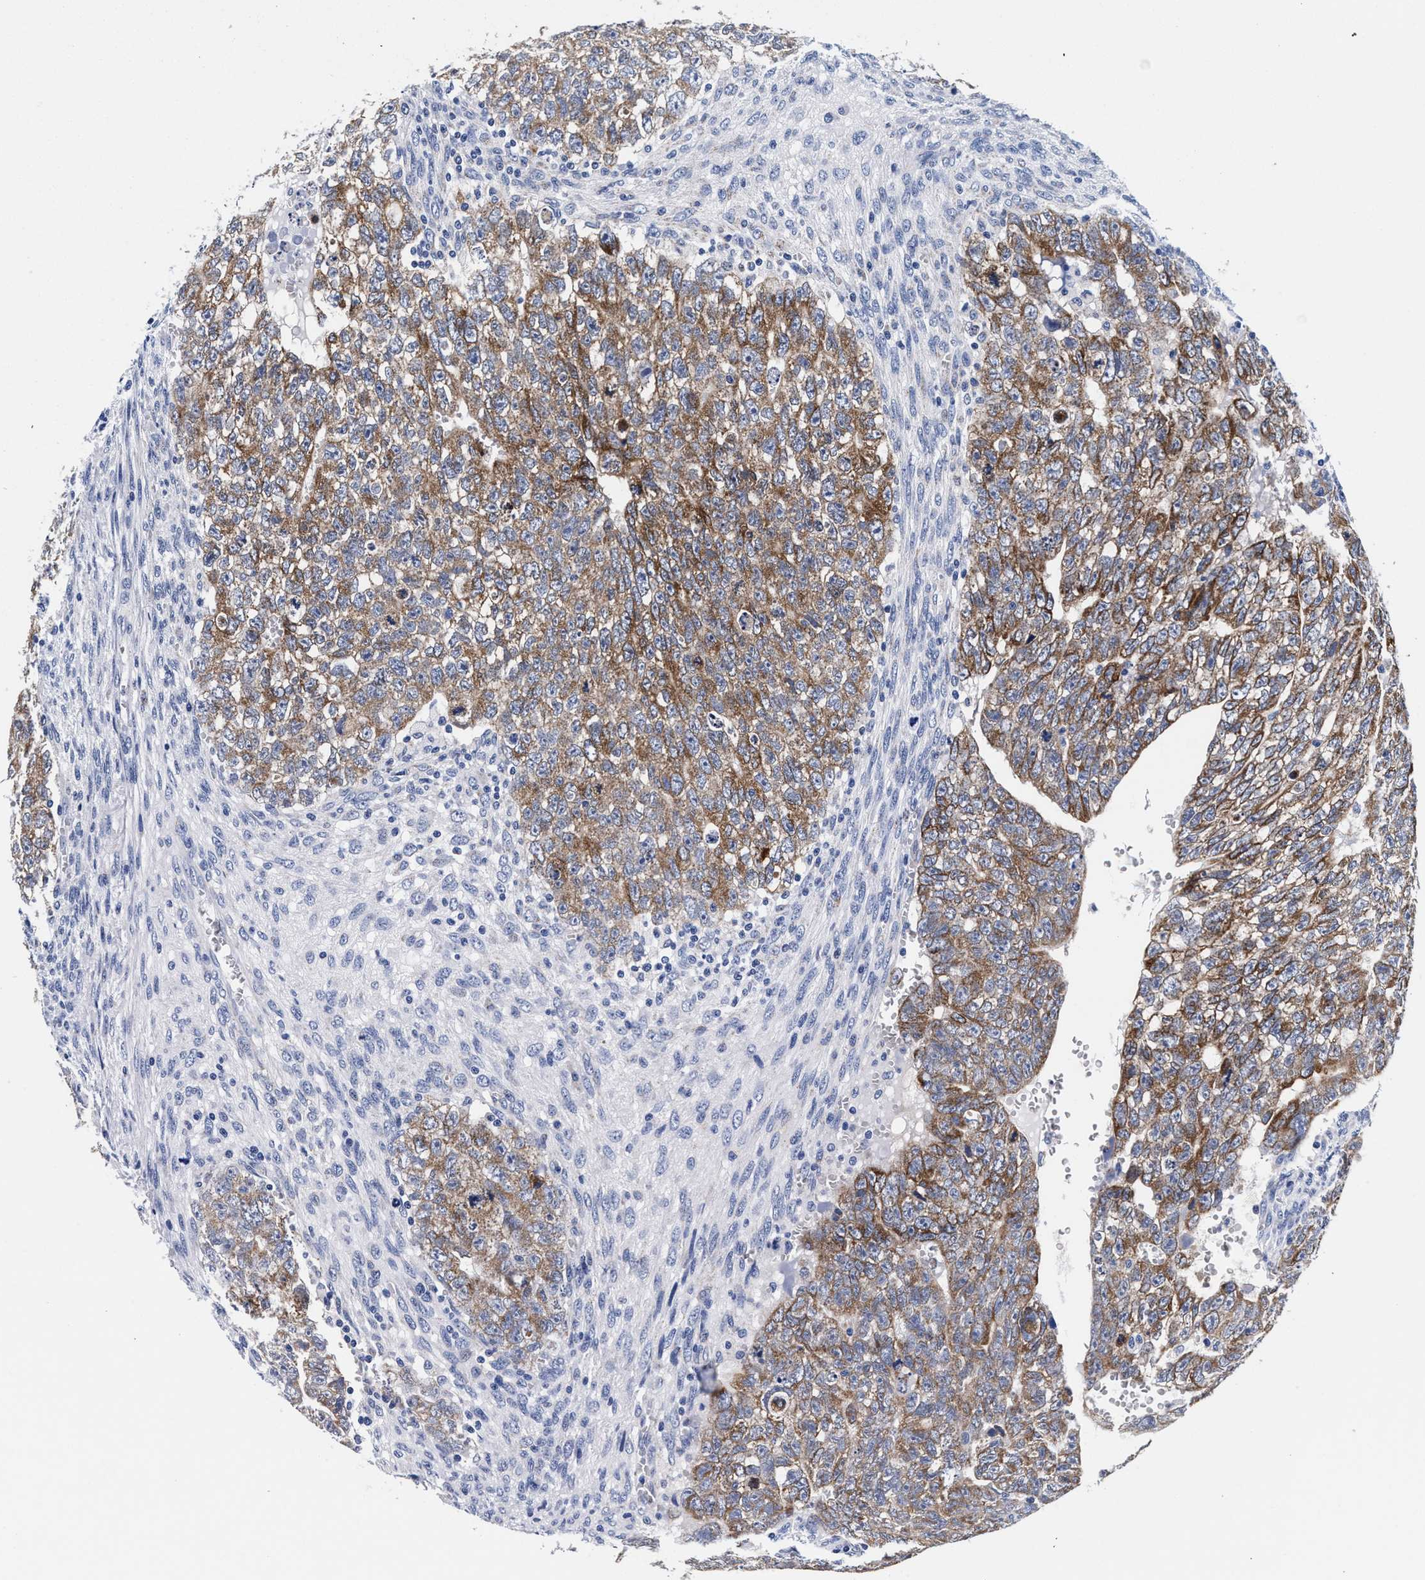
{"staining": {"intensity": "moderate", "quantity": ">75%", "location": "cytoplasmic/membranous"}, "tissue": "testis cancer", "cell_type": "Tumor cells", "image_type": "cancer", "snomed": [{"axis": "morphology", "description": "Seminoma, NOS"}, {"axis": "morphology", "description": "Carcinoma, Embryonal, NOS"}, {"axis": "topography", "description": "Testis"}], "caption": "Brown immunohistochemical staining in testis cancer demonstrates moderate cytoplasmic/membranous positivity in about >75% of tumor cells.", "gene": "RAB3B", "patient": {"sex": "male", "age": 38}}